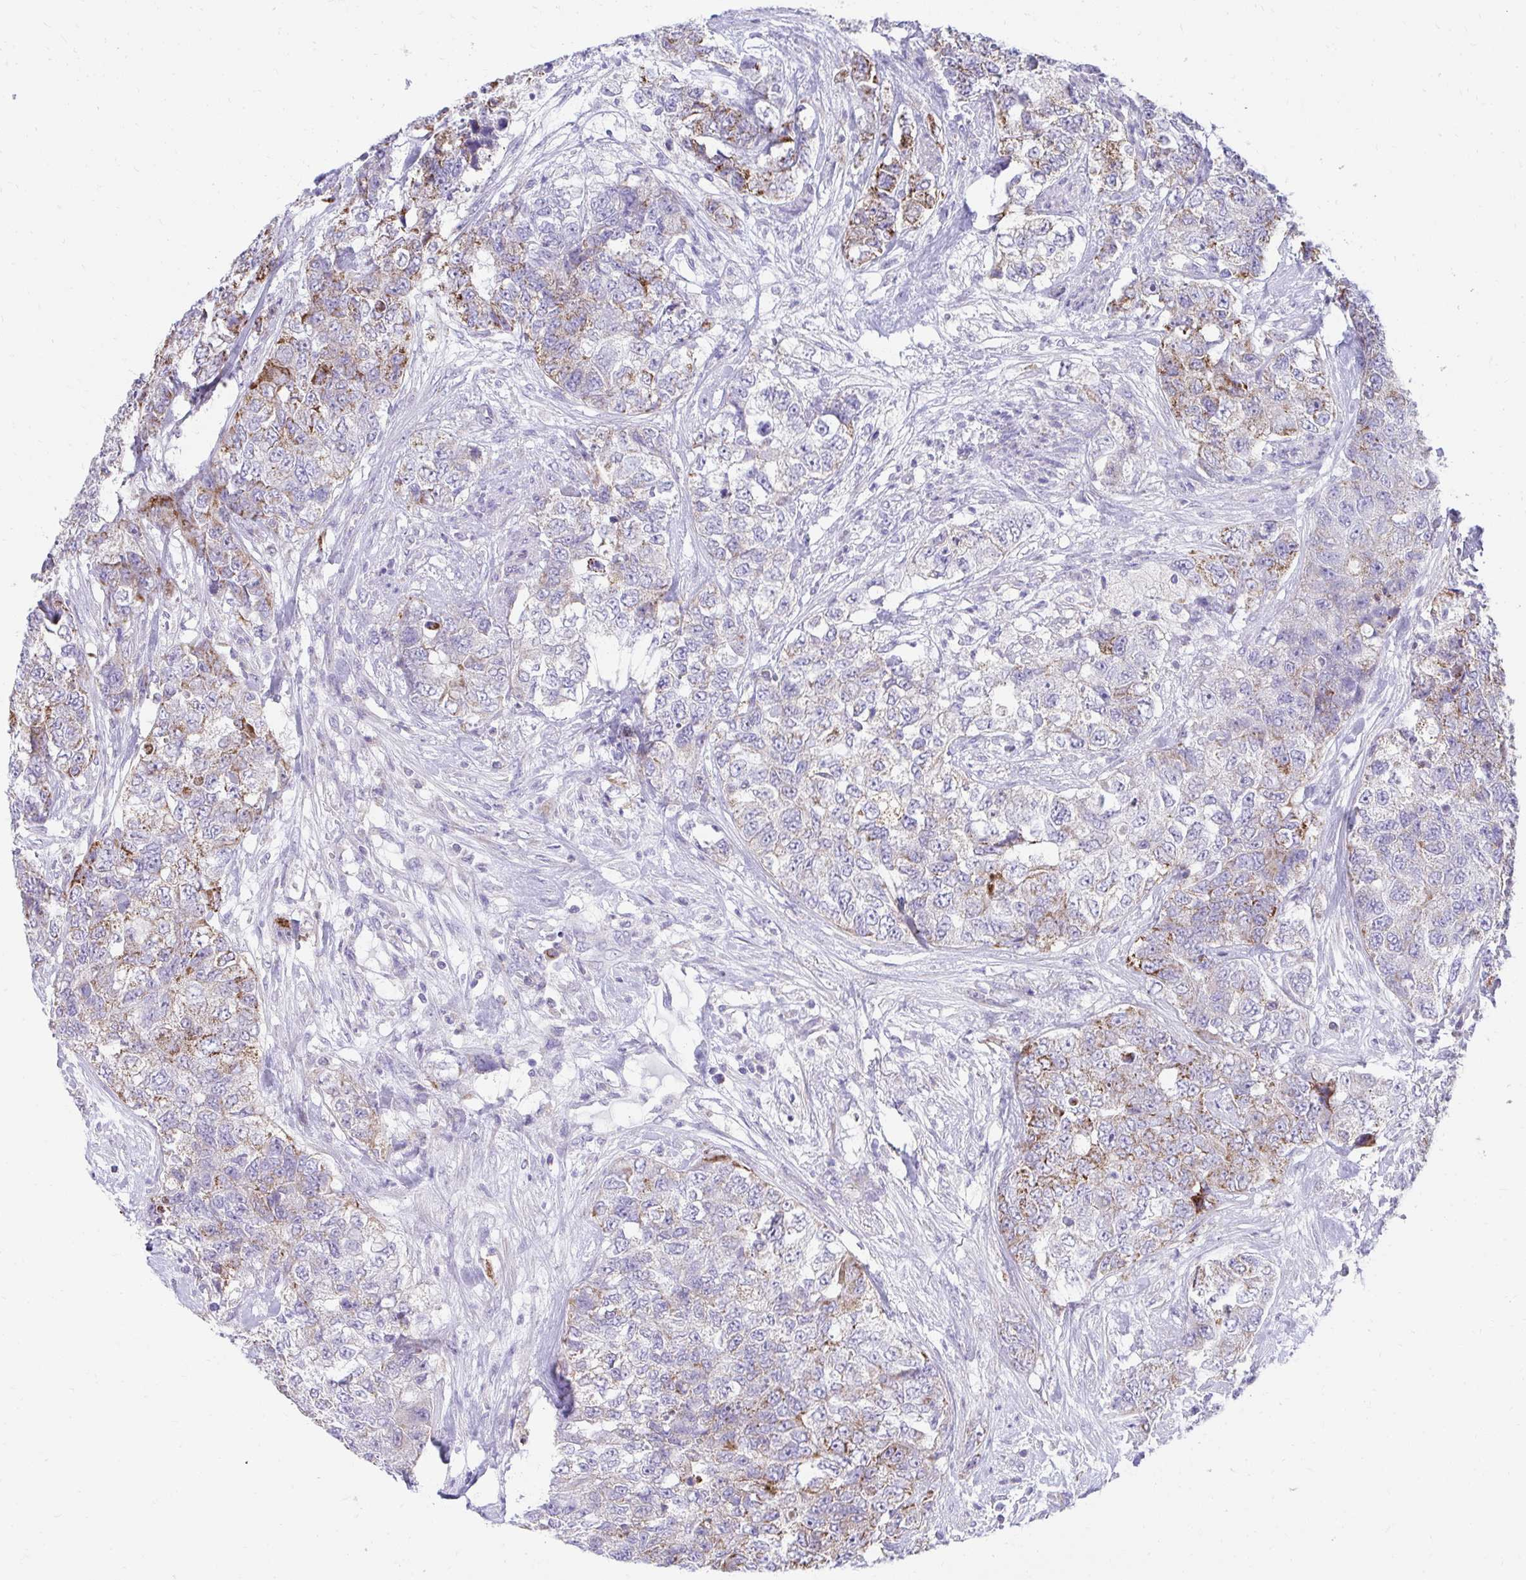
{"staining": {"intensity": "moderate", "quantity": "25%-75%", "location": "cytoplasmic/membranous"}, "tissue": "urothelial cancer", "cell_type": "Tumor cells", "image_type": "cancer", "snomed": [{"axis": "morphology", "description": "Urothelial carcinoma, High grade"}, {"axis": "topography", "description": "Urinary bladder"}], "caption": "Tumor cells demonstrate medium levels of moderate cytoplasmic/membranous expression in about 25%-75% of cells in human urothelial cancer.", "gene": "PRRG3", "patient": {"sex": "female", "age": 78}}